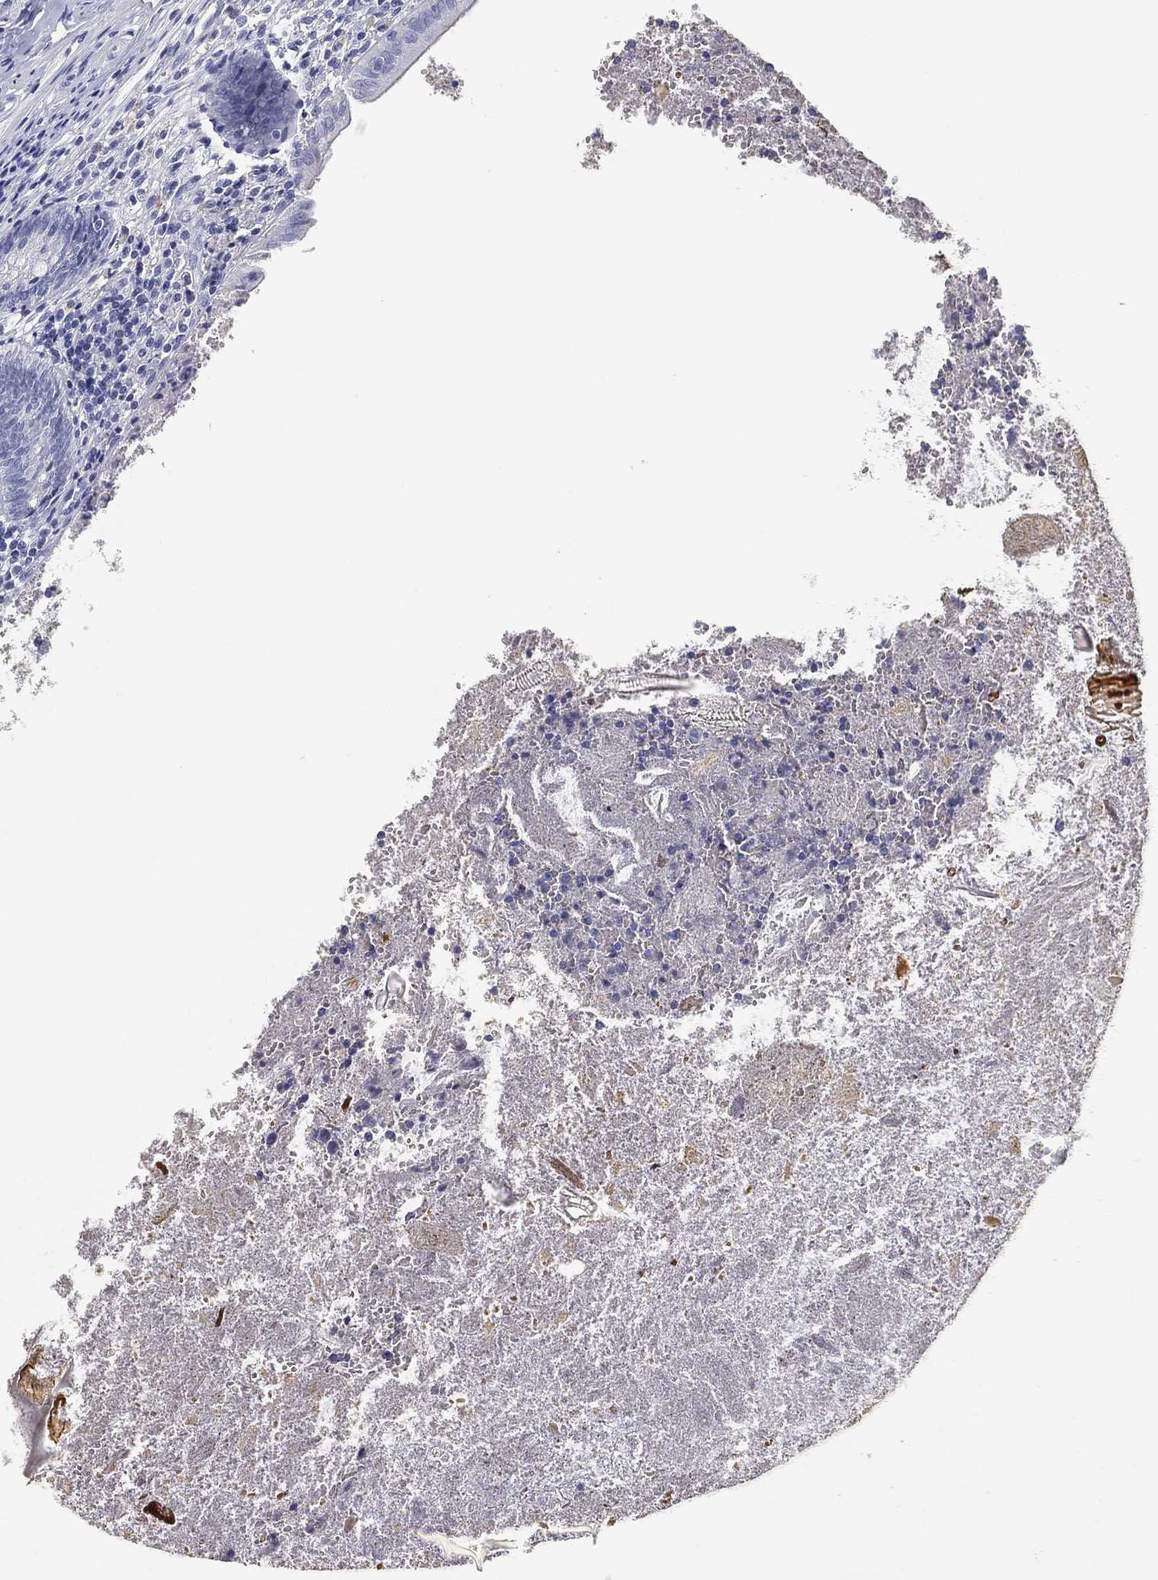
{"staining": {"intensity": "negative", "quantity": "none", "location": "none"}, "tissue": "appendix", "cell_type": "Glandular cells", "image_type": "normal", "snomed": [{"axis": "morphology", "description": "Normal tissue, NOS"}, {"axis": "topography", "description": "Appendix"}], "caption": "IHC micrograph of benign human appendix stained for a protein (brown), which reveals no expression in glandular cells.", "gene": "FMO1", "patient": {"sex": "female", "age": 23}}